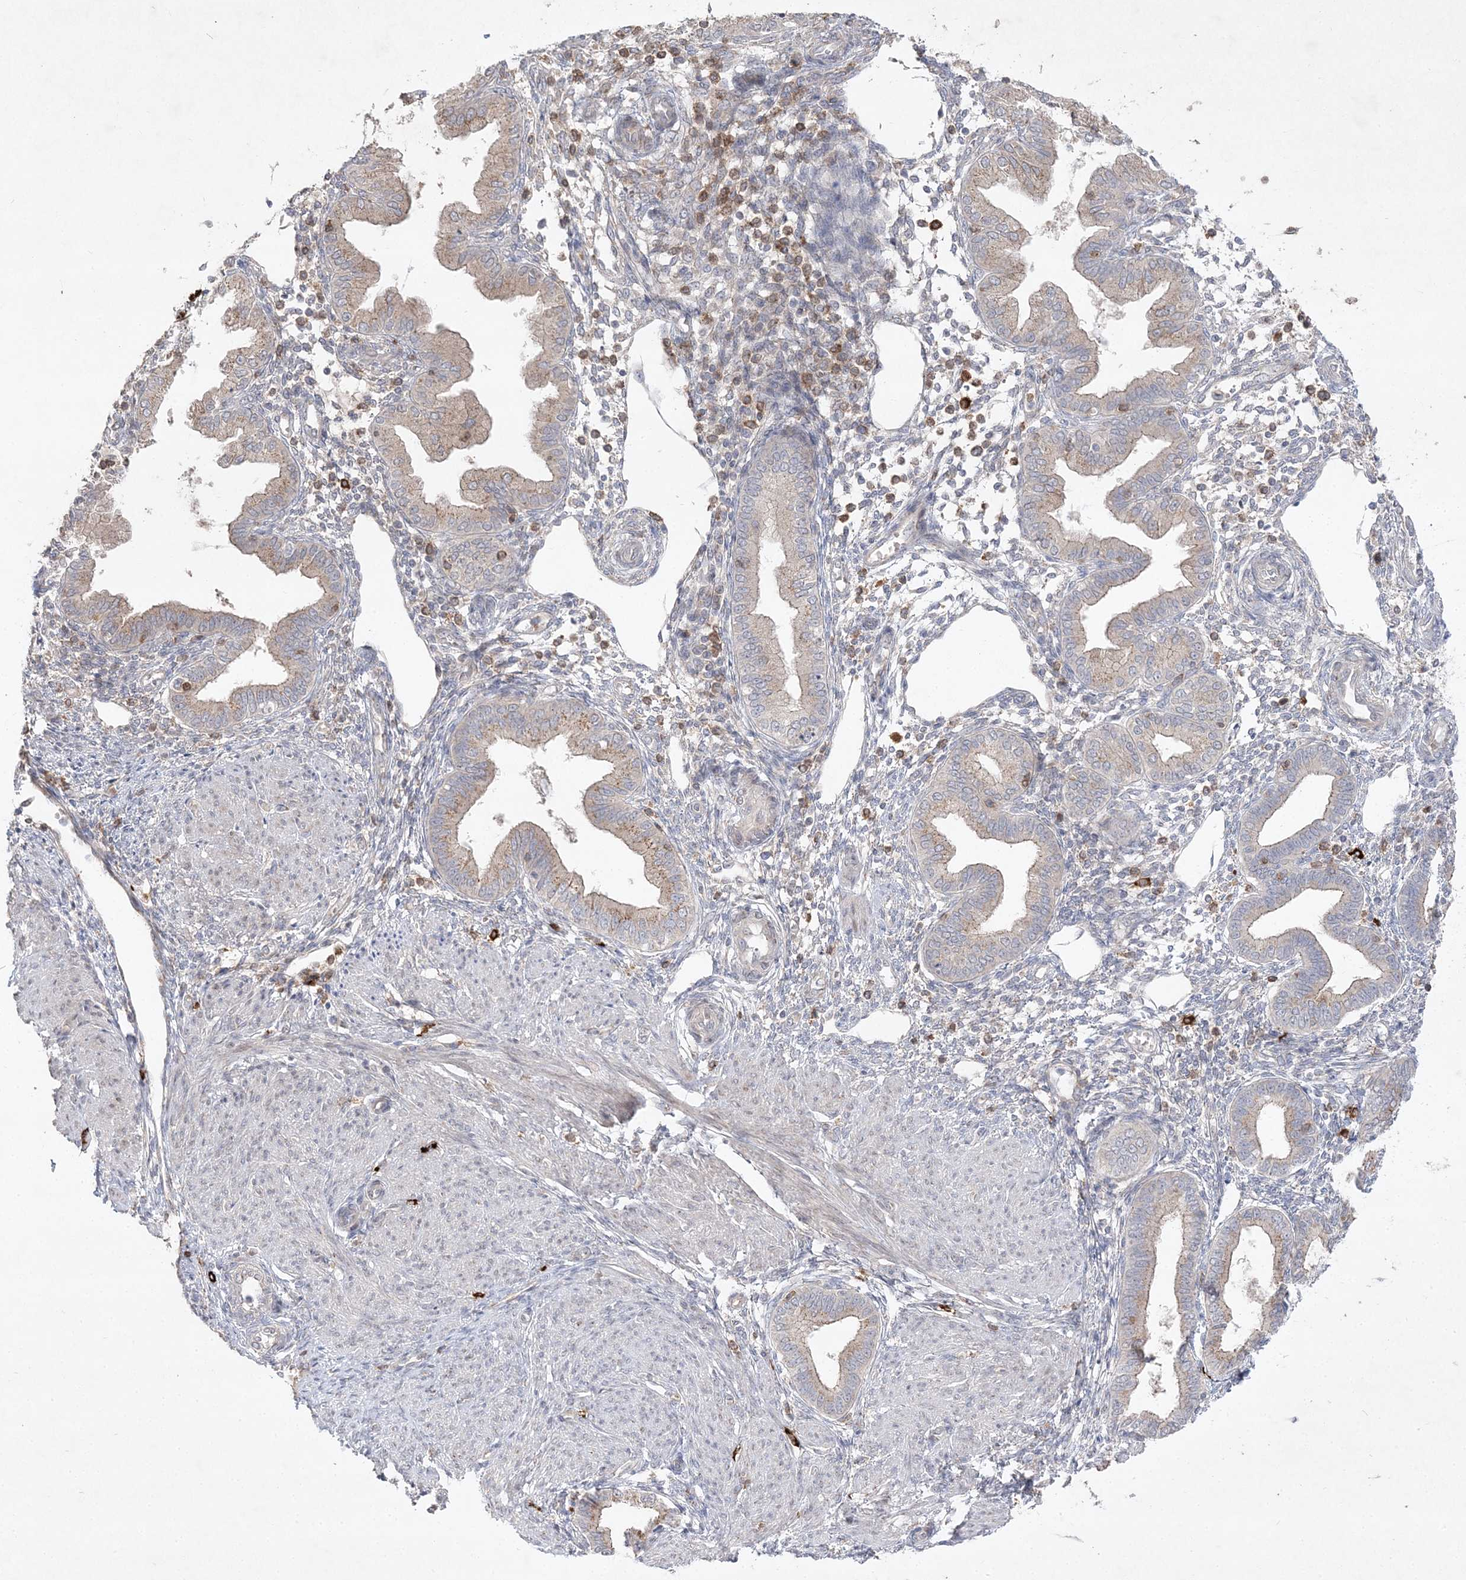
{"staining": {"intensity": "weak", "quantity": "<25%", "location": "cytoplasmic/membranous"}, "tissue": "endometrium", "cell_type": "Cells in endometrial stroma", "image_type": "normal", "snomed": [{"axis": "morphology", "description": "Normal tissue, NOS"}, {"axis": "topography", "description": "Endometrium"}], "caption": "Immunohistochemistry of unremarkable human endometrium exhibits no positivity in cells in endometrial stroma.", "gene": "CLNK", "patient": {"sex": "female", "age": 53}}